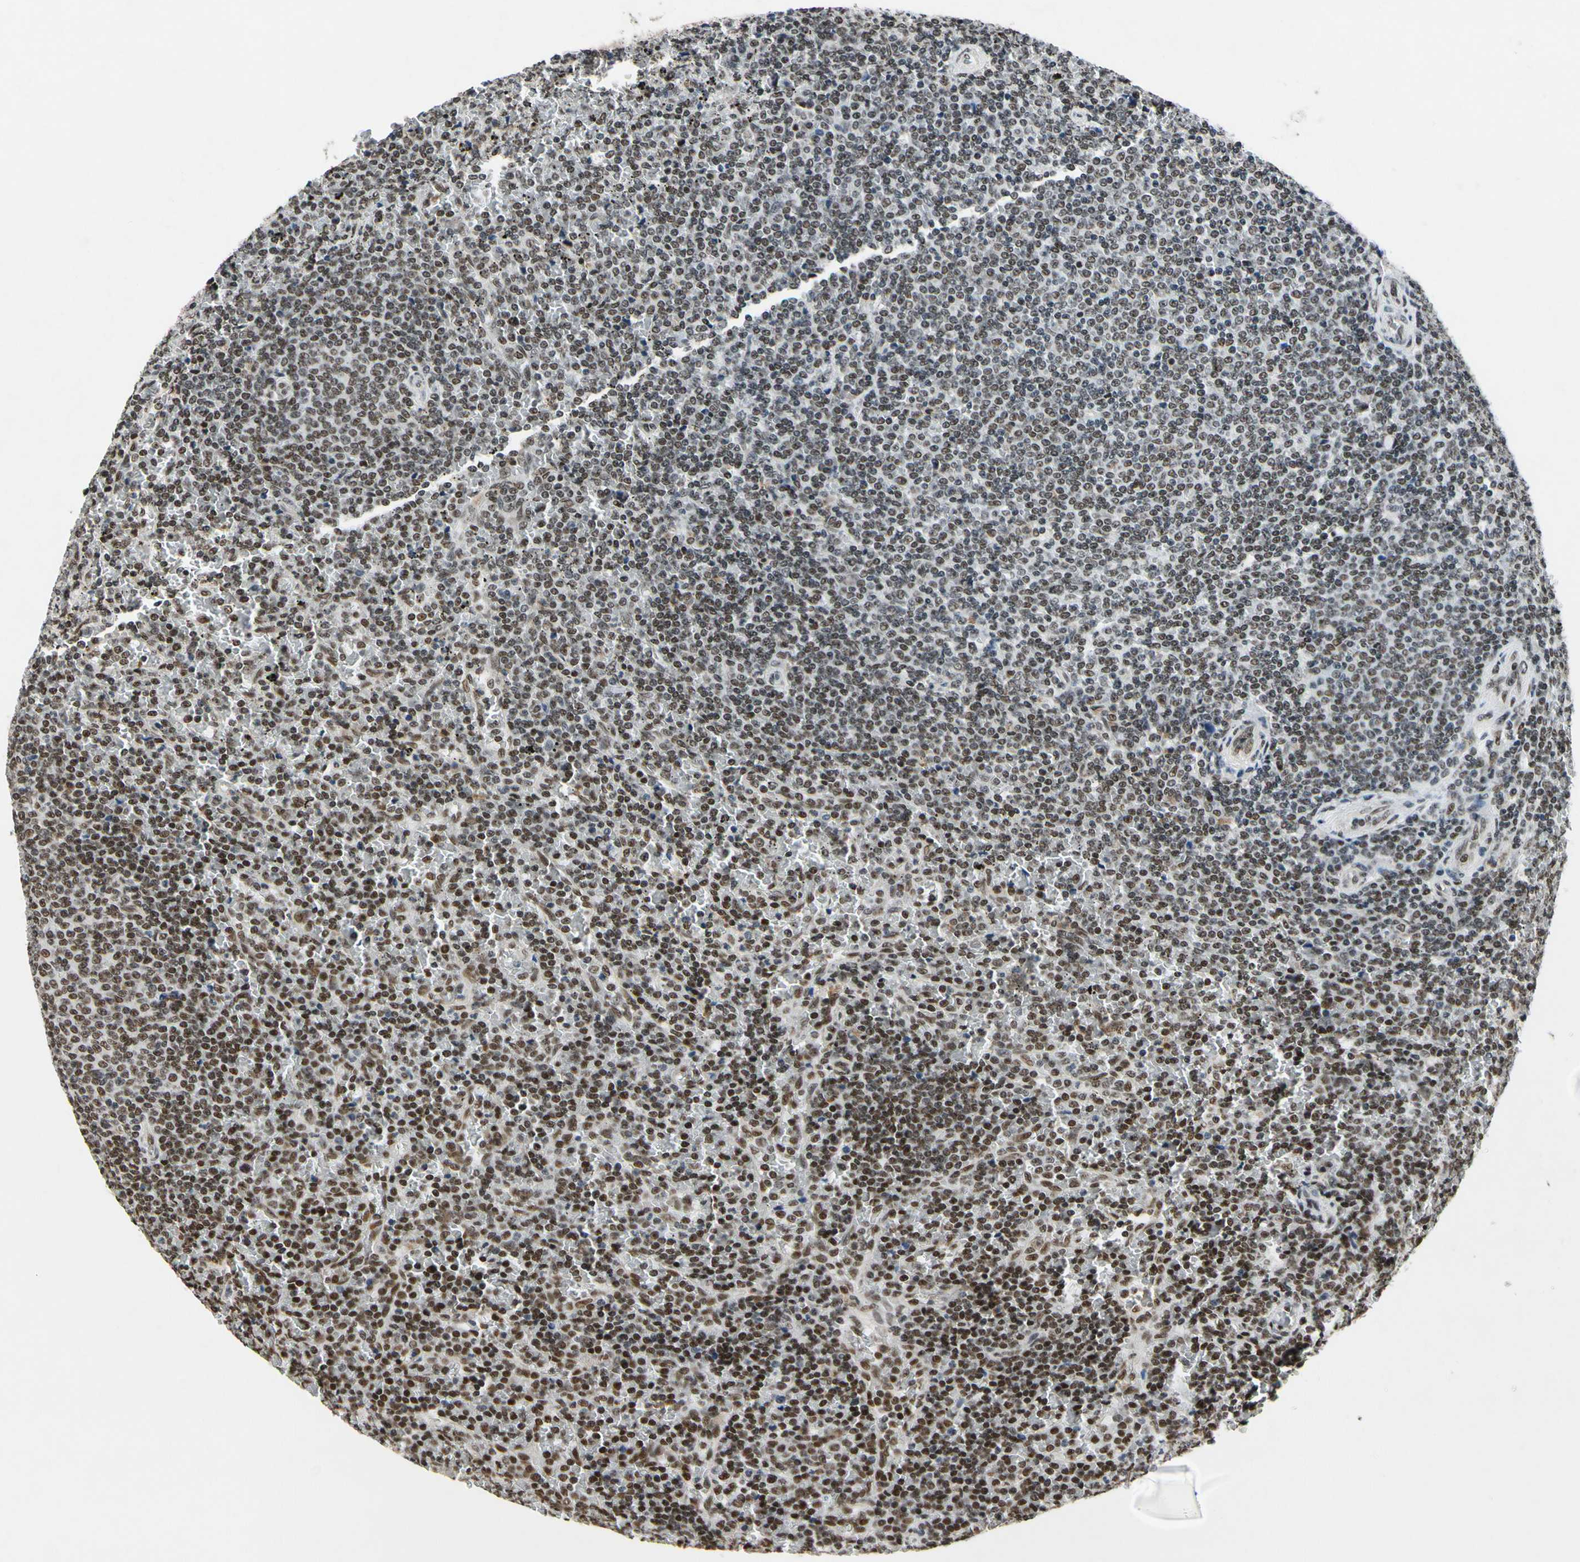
{"staining": {"intensity": "strong", "quantity": ">75%", "location": "nuclear"}, "tissue": "lymphoma", "cell_type": "Tumor cells", "image_type": "cancer", "snomed": [{"axis": "morphology", "description": "Malignant lymphoma, non-Hodgkin's type, Low grade"}, {"axis": "topography", "description": "Spleen"}], "caption": "Immunohistochemical staining of human malignant lymphoma, non-Hodgkin's type (low-grade) displays high levels of strong nuclear positivity in about >75% of tumor cells.", "gene": "RECQL", "patient": {"sex": "female", "age": 77}}